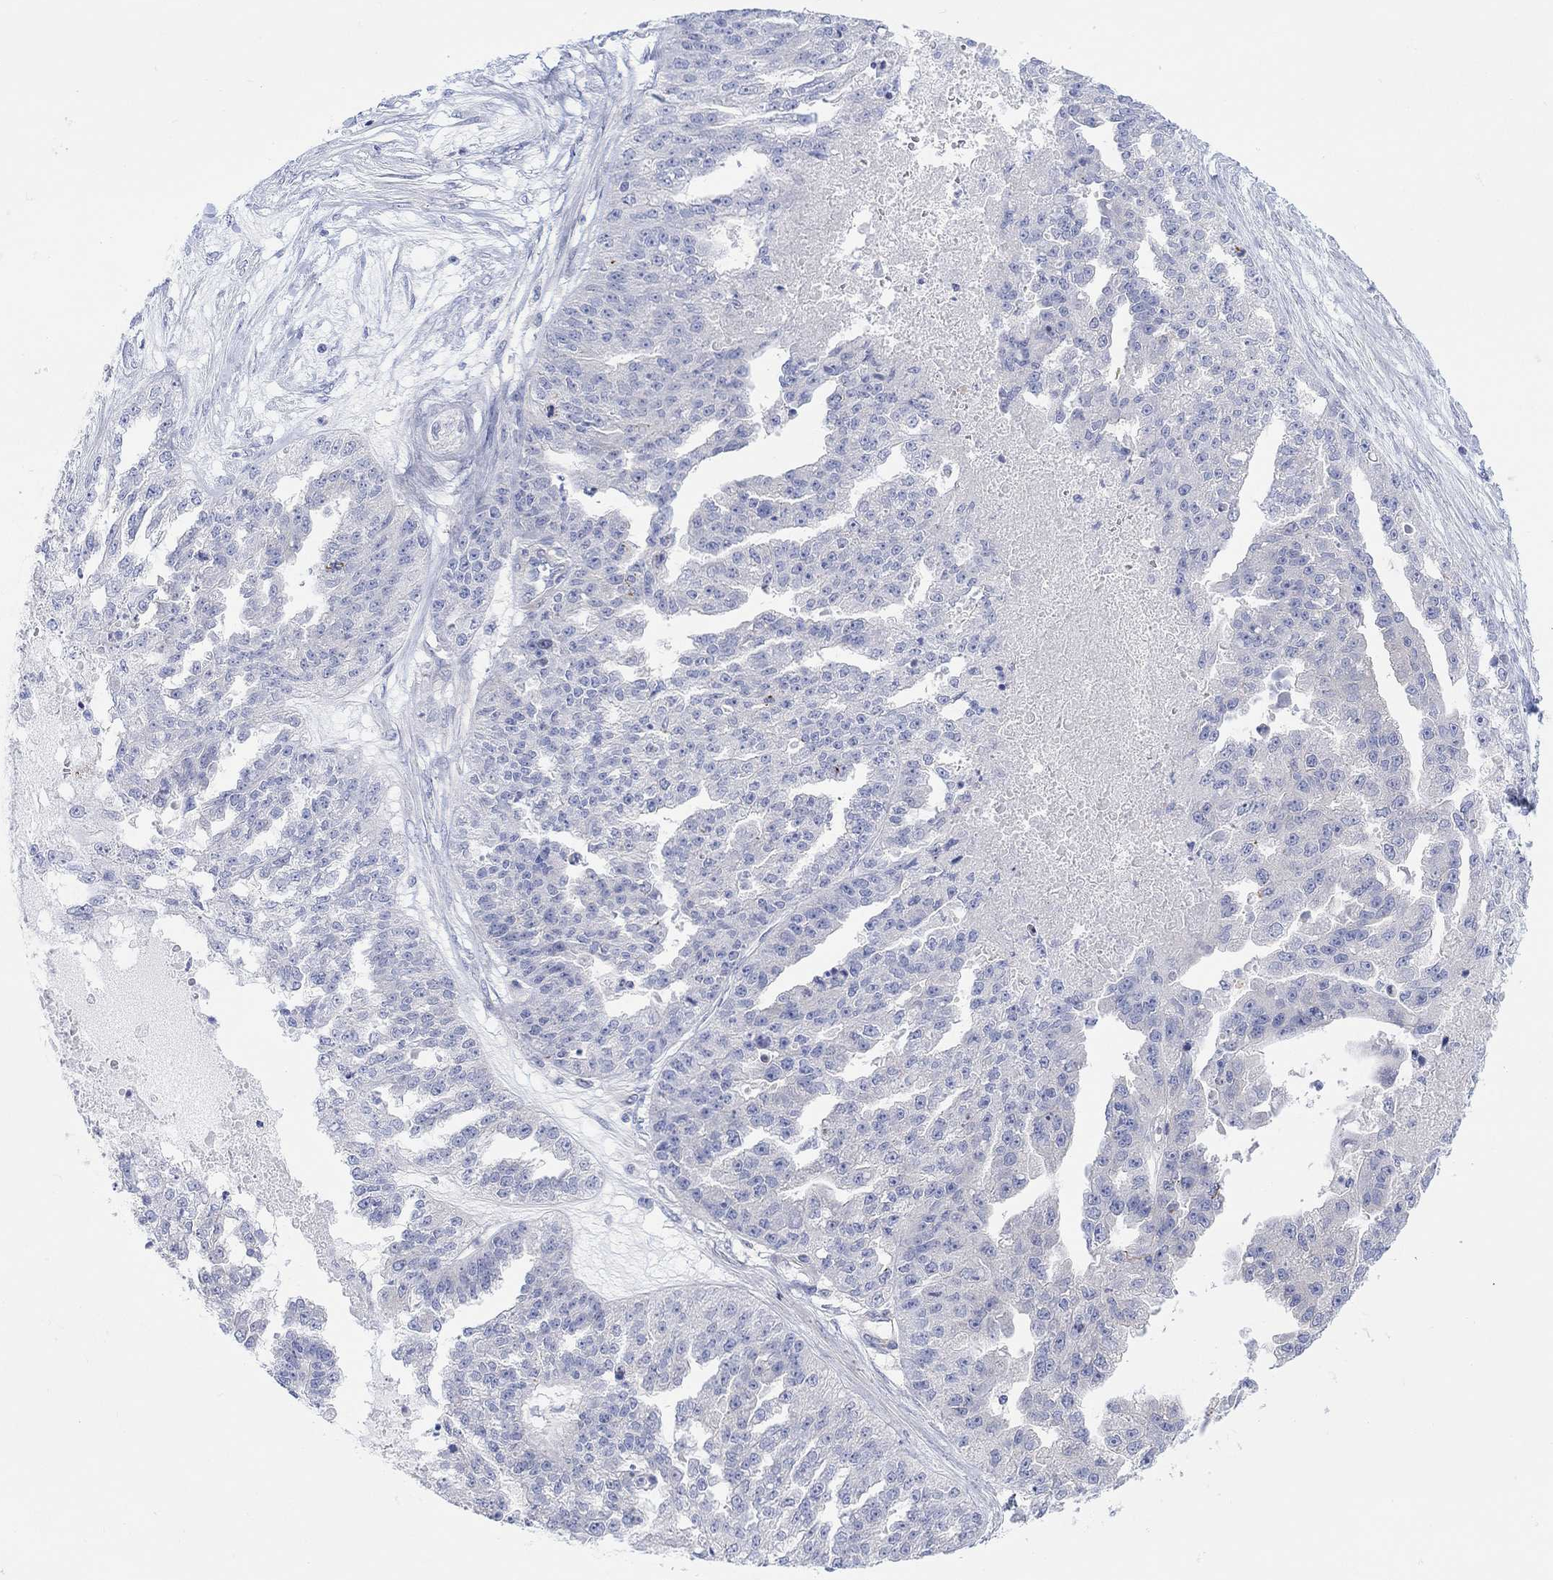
{"staining": {"intensity": "negative", "quantity": "none", "location": "none"}, "tissue": "ovarian cancer", "cell_type": "Tumor cells", "image_type": "cancer", "snomed": [{"axis": "morphology", "description": "Cystadenocarcinoma, serous, NOS"}, {"axis": "topography", "description": "Ovary"}], "caption": "This is an immunohistochemistry image of ovarian cancer (serous cystadenocarcinoma). There is no staining in tumor cells.", "gene": "TLDC2", "patient": {"sex": "female", "age": 58}}